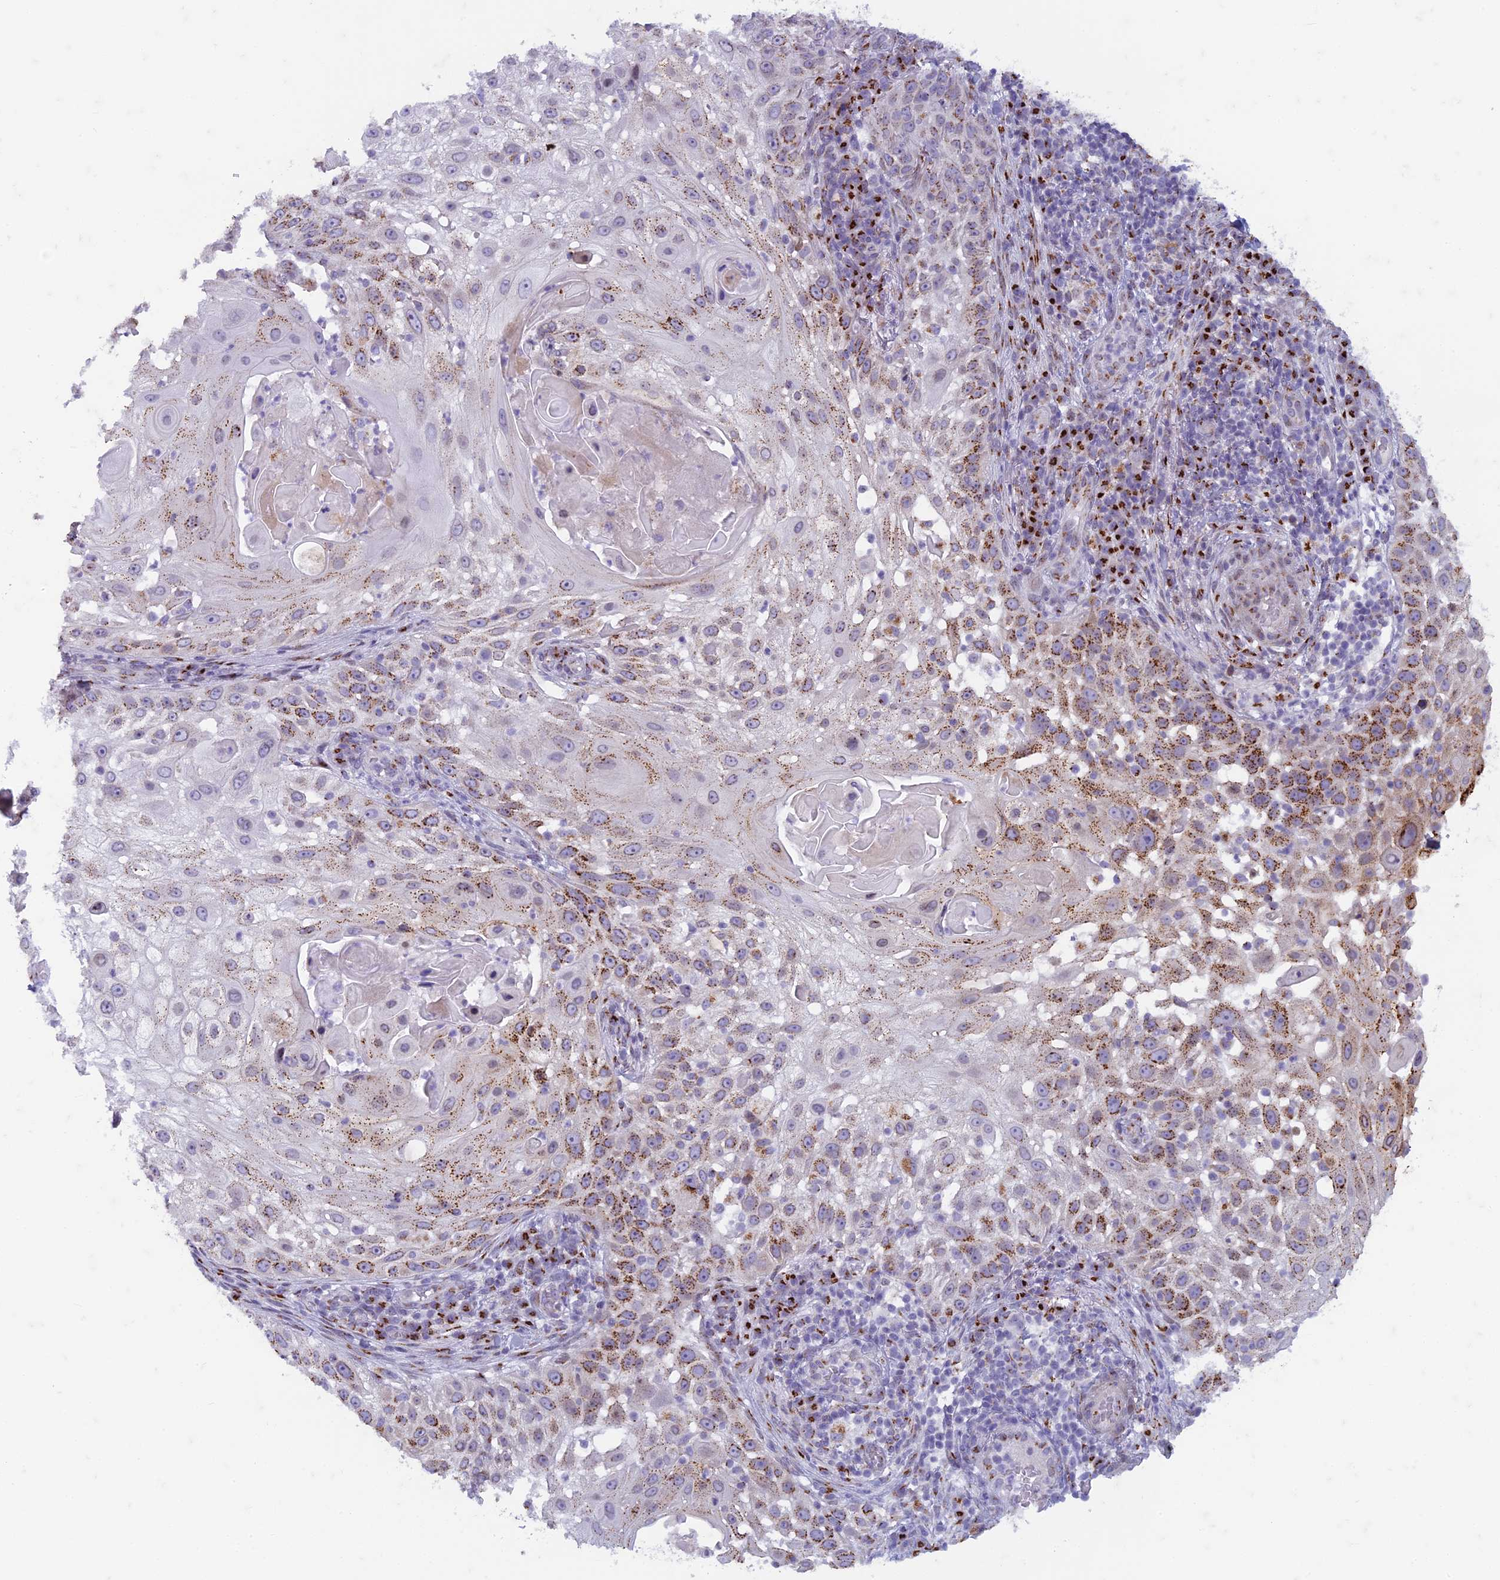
{"staining": {"intensity": "moderate", "quantity": "25%-75%", "location": "cytoplasmic/membranous"}, "tissue": "skin cancer", "cell_type": "Tumor cells", "image_type": "cancer", "snomed": [{"axis": "morphology", "description": "Squamous cell carcinoma, NOS"}, {"axis": "topography", "description": "Skin"}], "caption": "Tumor cells reveal medium levels of moderate cytoplasmic/membranous positivity in approximately 25%-75% of cells in human skin cancer (squamous cell carcinoma).", "gene": "FAM3C", "patient": {"sex": "female", "age": 44}}